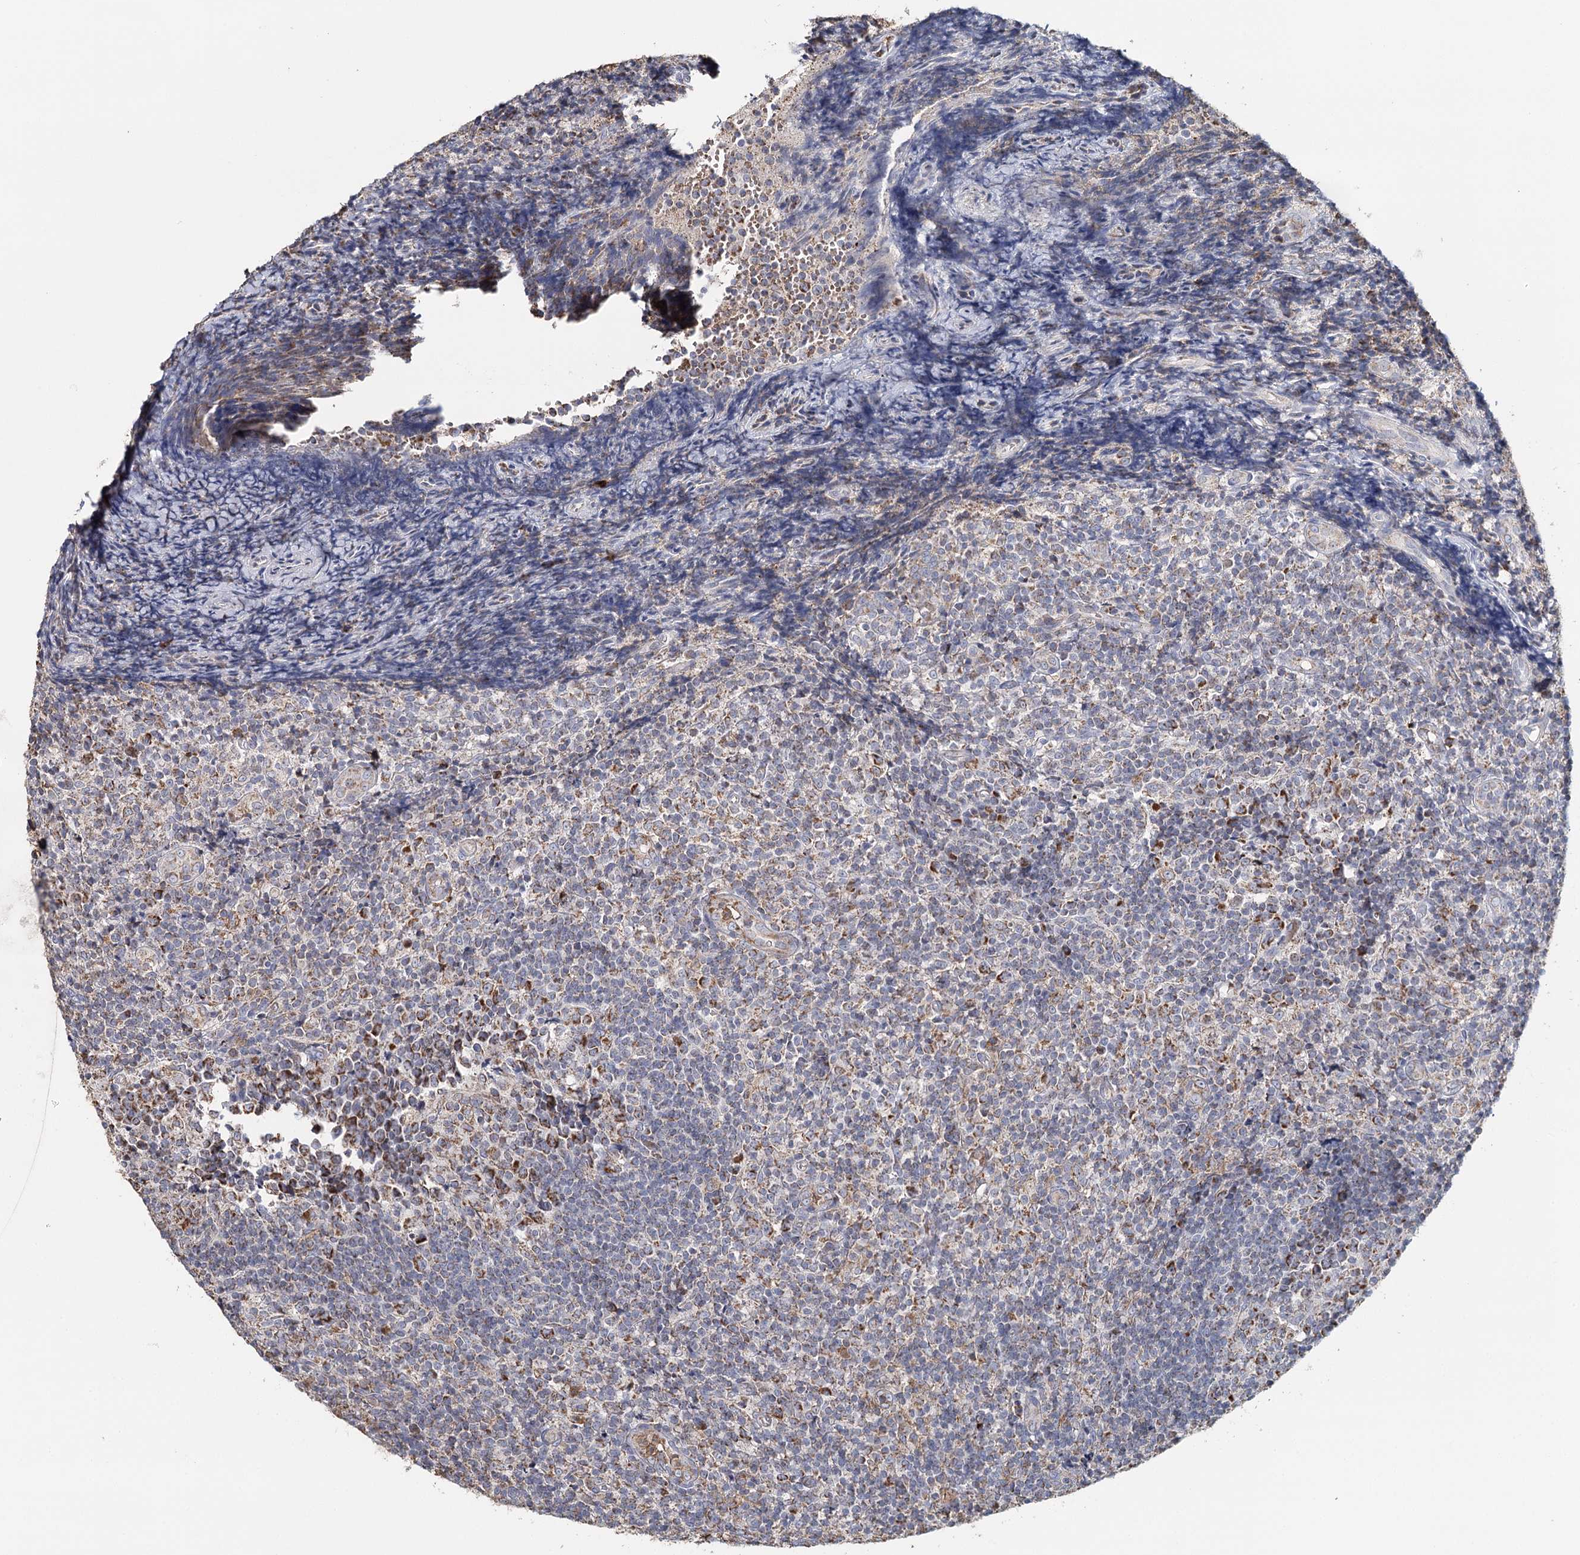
{"staining": {"intensity": "moderate", "quantity": "25%-75%", "location": "cytoplasmic/membranous"}, "tissue": "tonsil", "cell_type": "Germinal center cells", "image_type": "normal", "snomed": [{"axis": "morphology", "description": "Normal tissue, NOS"}, {"axis": "topography", "description": "Tonsil"}], "caption": "The immunohistochemical stain labels moderate cytoplasmic/membranous expression in germinal center cells of unremarkable tonsil.", "gene": "MMP25", "patient": {"sex": "female", "age": 19}}